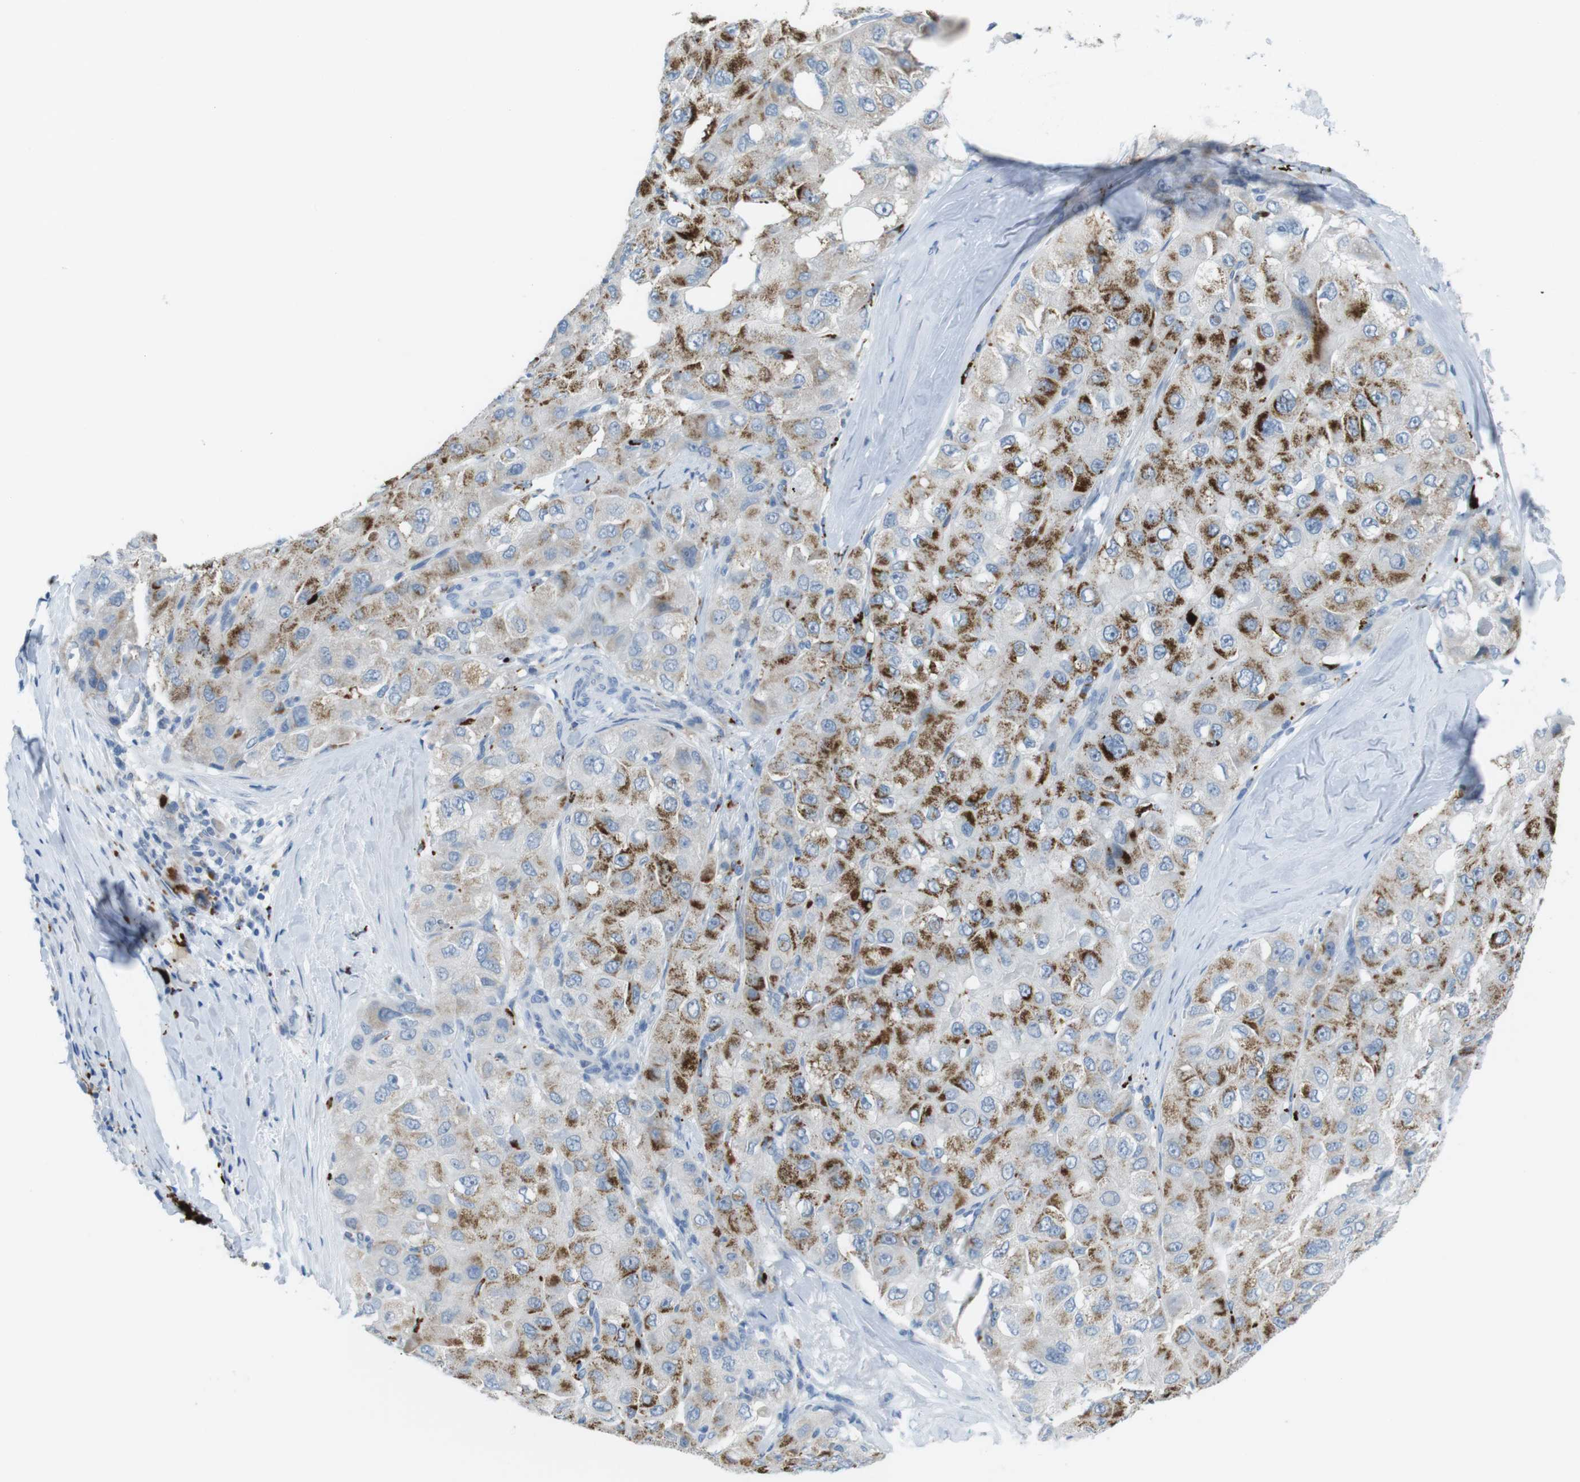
{"staining": {"intensity": "strong", "quantity": "25%-75%", "location": "cytoplasmic/membranous"}, "tissue": "liver cancer", "cell_type": "Tumor cells", "image_type": "cancer", "snomed": [{"axis": "morphology", "description": "Carcinoma, Hepatocellular, NOS"}, {"axis": "topography", "description": "Liver"}], "caption": "Immunohistochemical staining of hepatocellular carcinoma (liver) demonstrates high levels of strong cytoplasmic/membranous protein expression in about 25%-75% of tumor cells. The protein of interest is stained brown, and the nuclei are stained in blue (DAB IHC with brightfield microscopy, high magnification).", "gene": "YIPF1", "patient": {"sex": "male", "age": 80}}